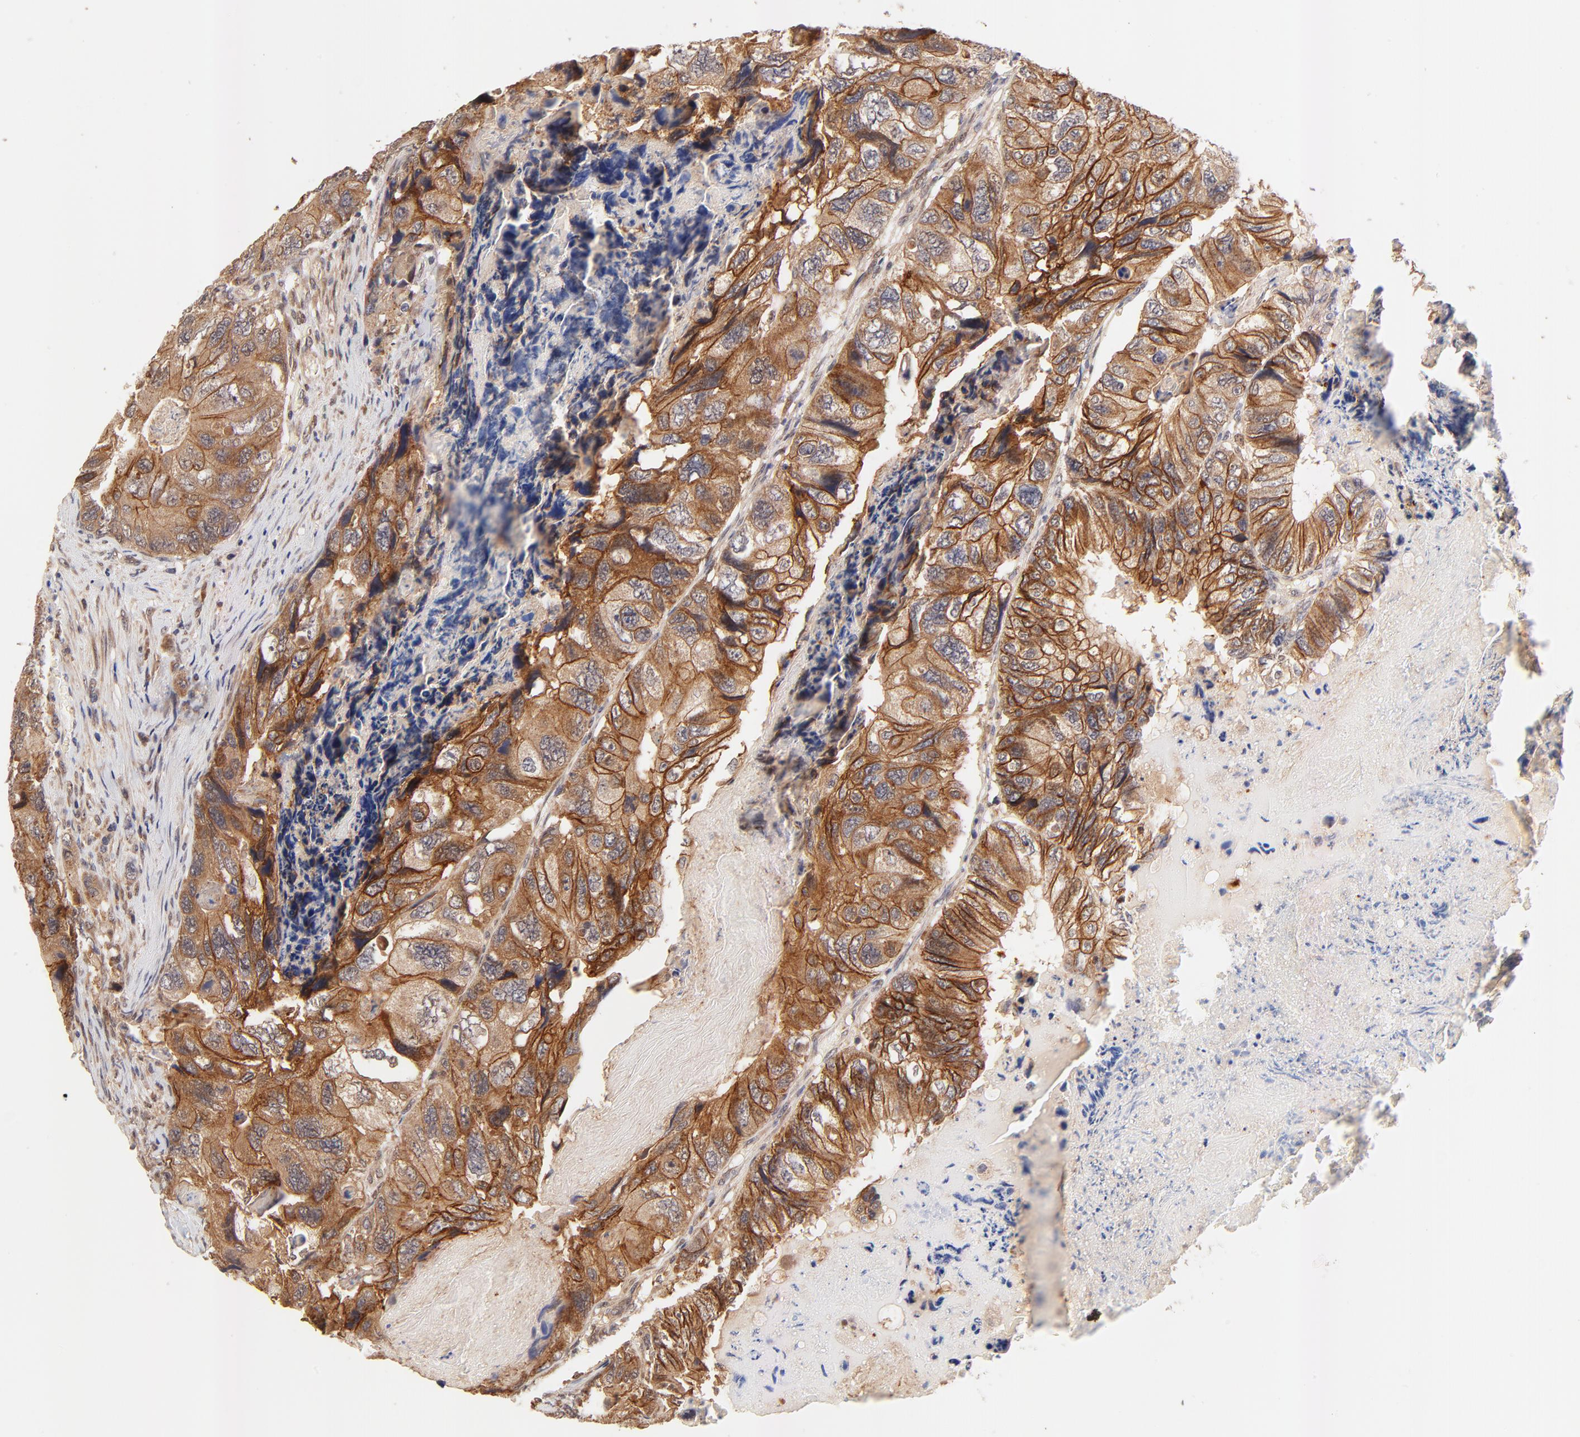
{"staining": {"intensity": "strong", "quantity": ">75%", "location": "cytoplasmic/membranous"}, "tissue": "colorectal cancer", "cell_type": "Tumor cells", "image_type": "cancer", "snomed": [{"axis": "morphology", "description": "Adenocarcinoma, NOS"}, {"axis": "topography", "description": "Rectum"}], "caption": "Immunohistochemical staining of colorectal adenocarcinoma exhibits strong cytoplasmic/membranous protein staining in about >75% of tumor cells.", "gene": "TXNL1", "patient": {"sex": "female", "age": 82}}